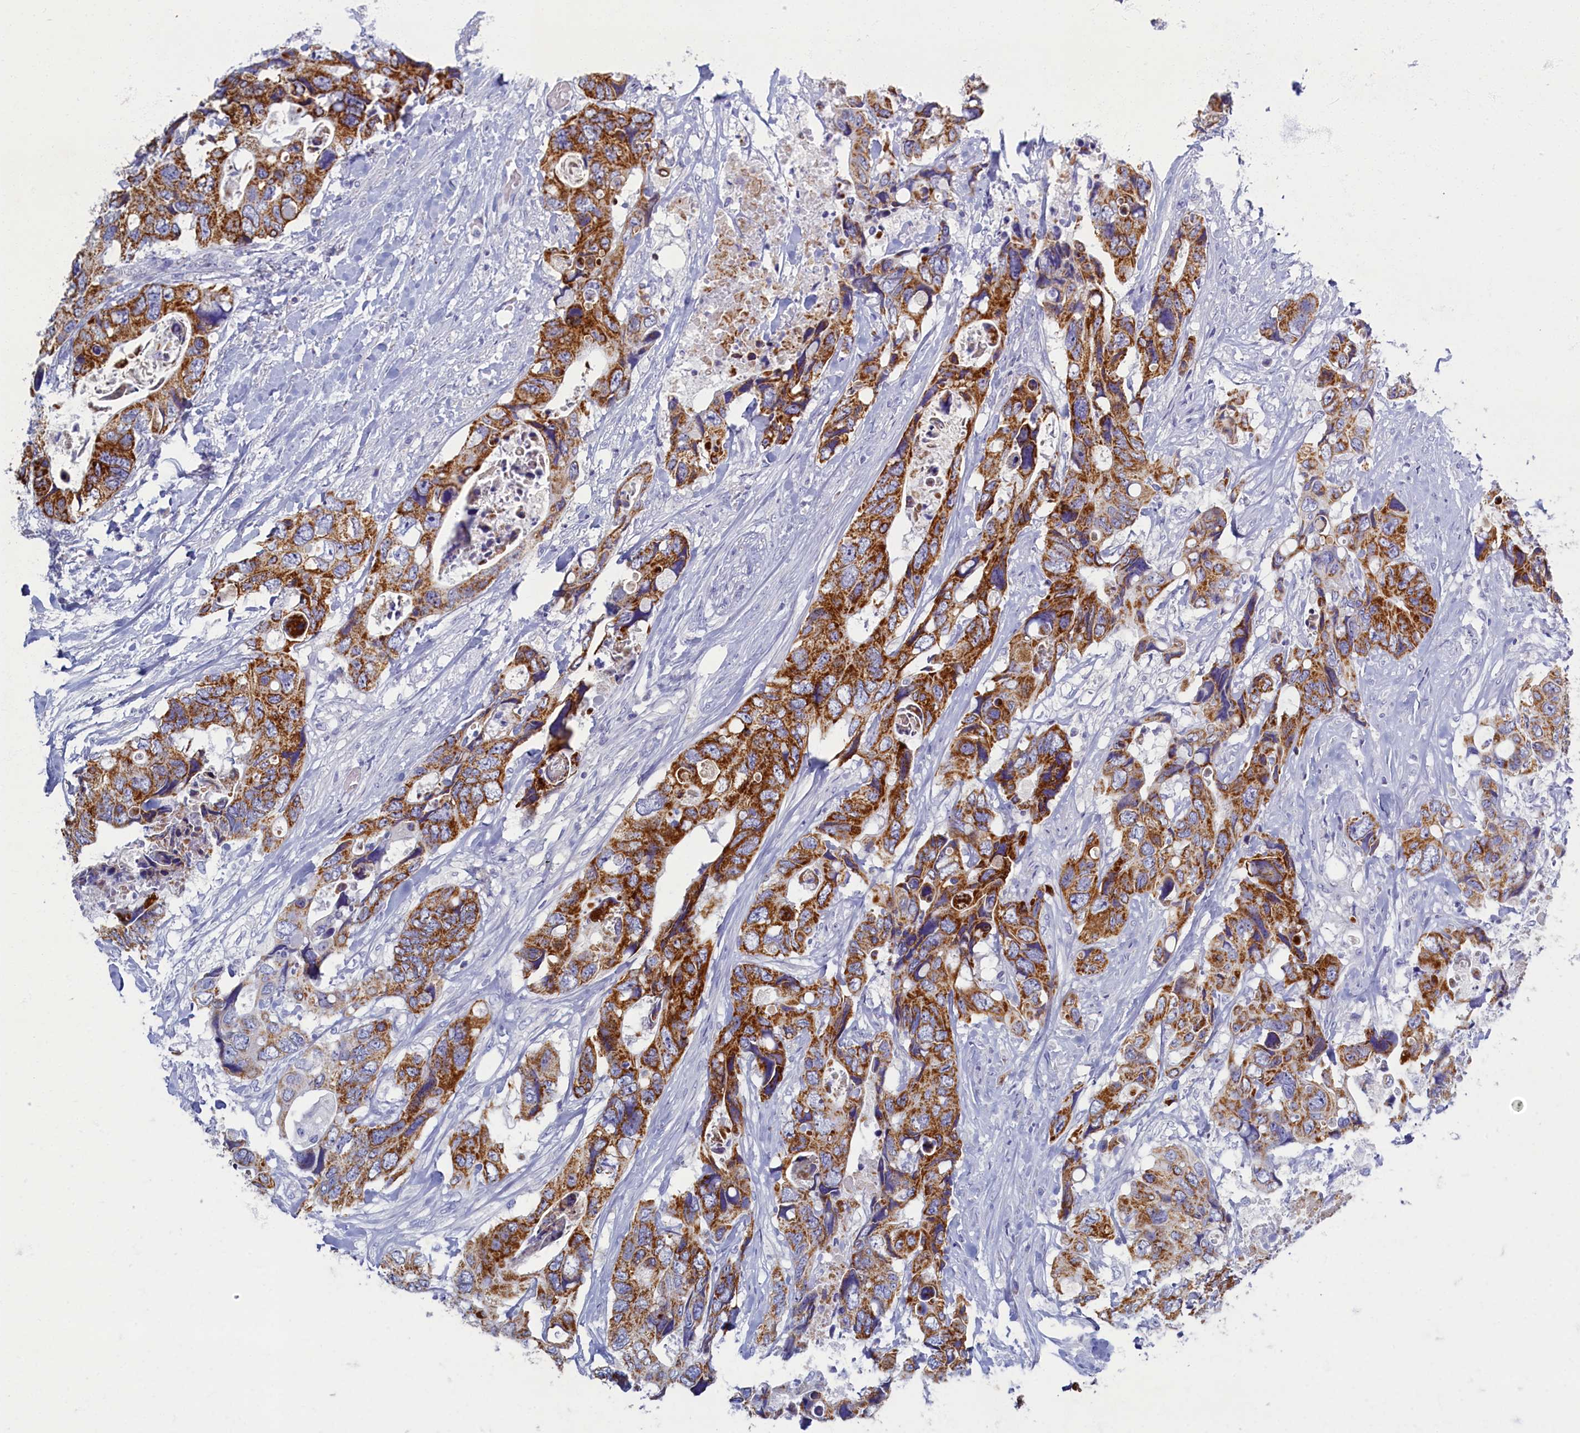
{"staining": {"intensity": "strong", "quantity": ">75%", "location": "cytoplasmic/membranous"}, "tissue": "colorectal cancer", "cell_type": "Tumor cells", "image_type": "cancer", "snomed": [{"axis": "morphology", "description": "Adenocarcinoma, NOS"}, {"axis": "topography", "description": "Rectum"}], "caption": "Human colorectal cancer (adenocarcinoma) stained with a protein marker reveals strong staining in tumor cells.", "gene": "OCIAD2", "patient": {"sex": "male", "age": 57}}